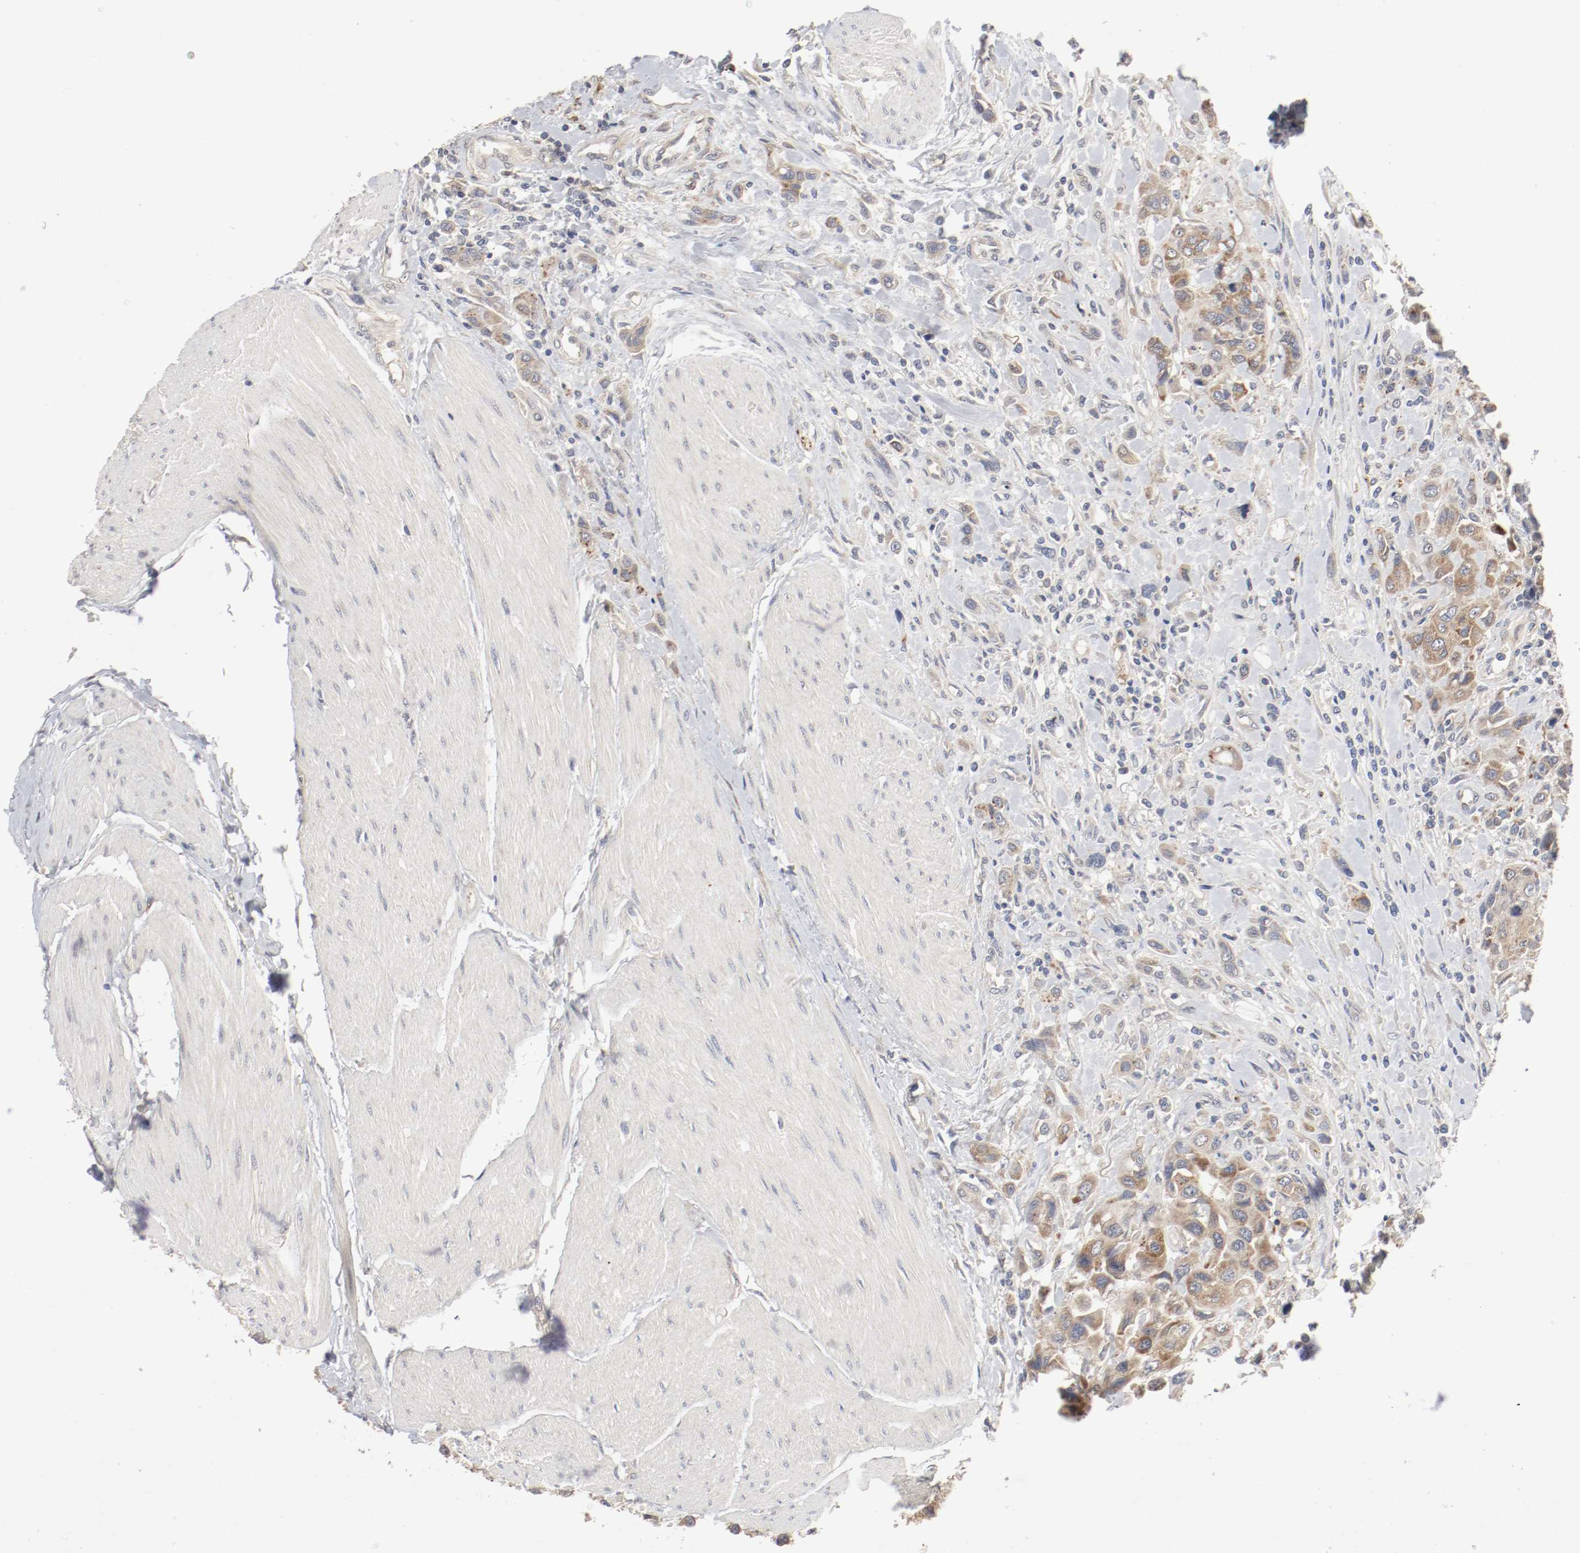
{"staining": {"intensity": "weak", "quantity": ">75%", "location": "cytoplasmic/membranous"}, "tissue": "urothelial cancer", "cell_type": "Tumor cells", "image_type": "cancer", "snomed": [{"axis": "morphology", "description": "Urothelial carcinoma, High grade"}, {"axis": "topography", "description": "Urinary bladder"}], "caption": "A brown stain shows weak cytoplasmic/membranous expression of a protein in urothelial cancer tumor cells. Using DAB (brown) and hematoxylin (blue) stains, captured at high magnification using brightfield microscopy.", "gene": "REN", "patient": {"sex": "male", "age": 50}}